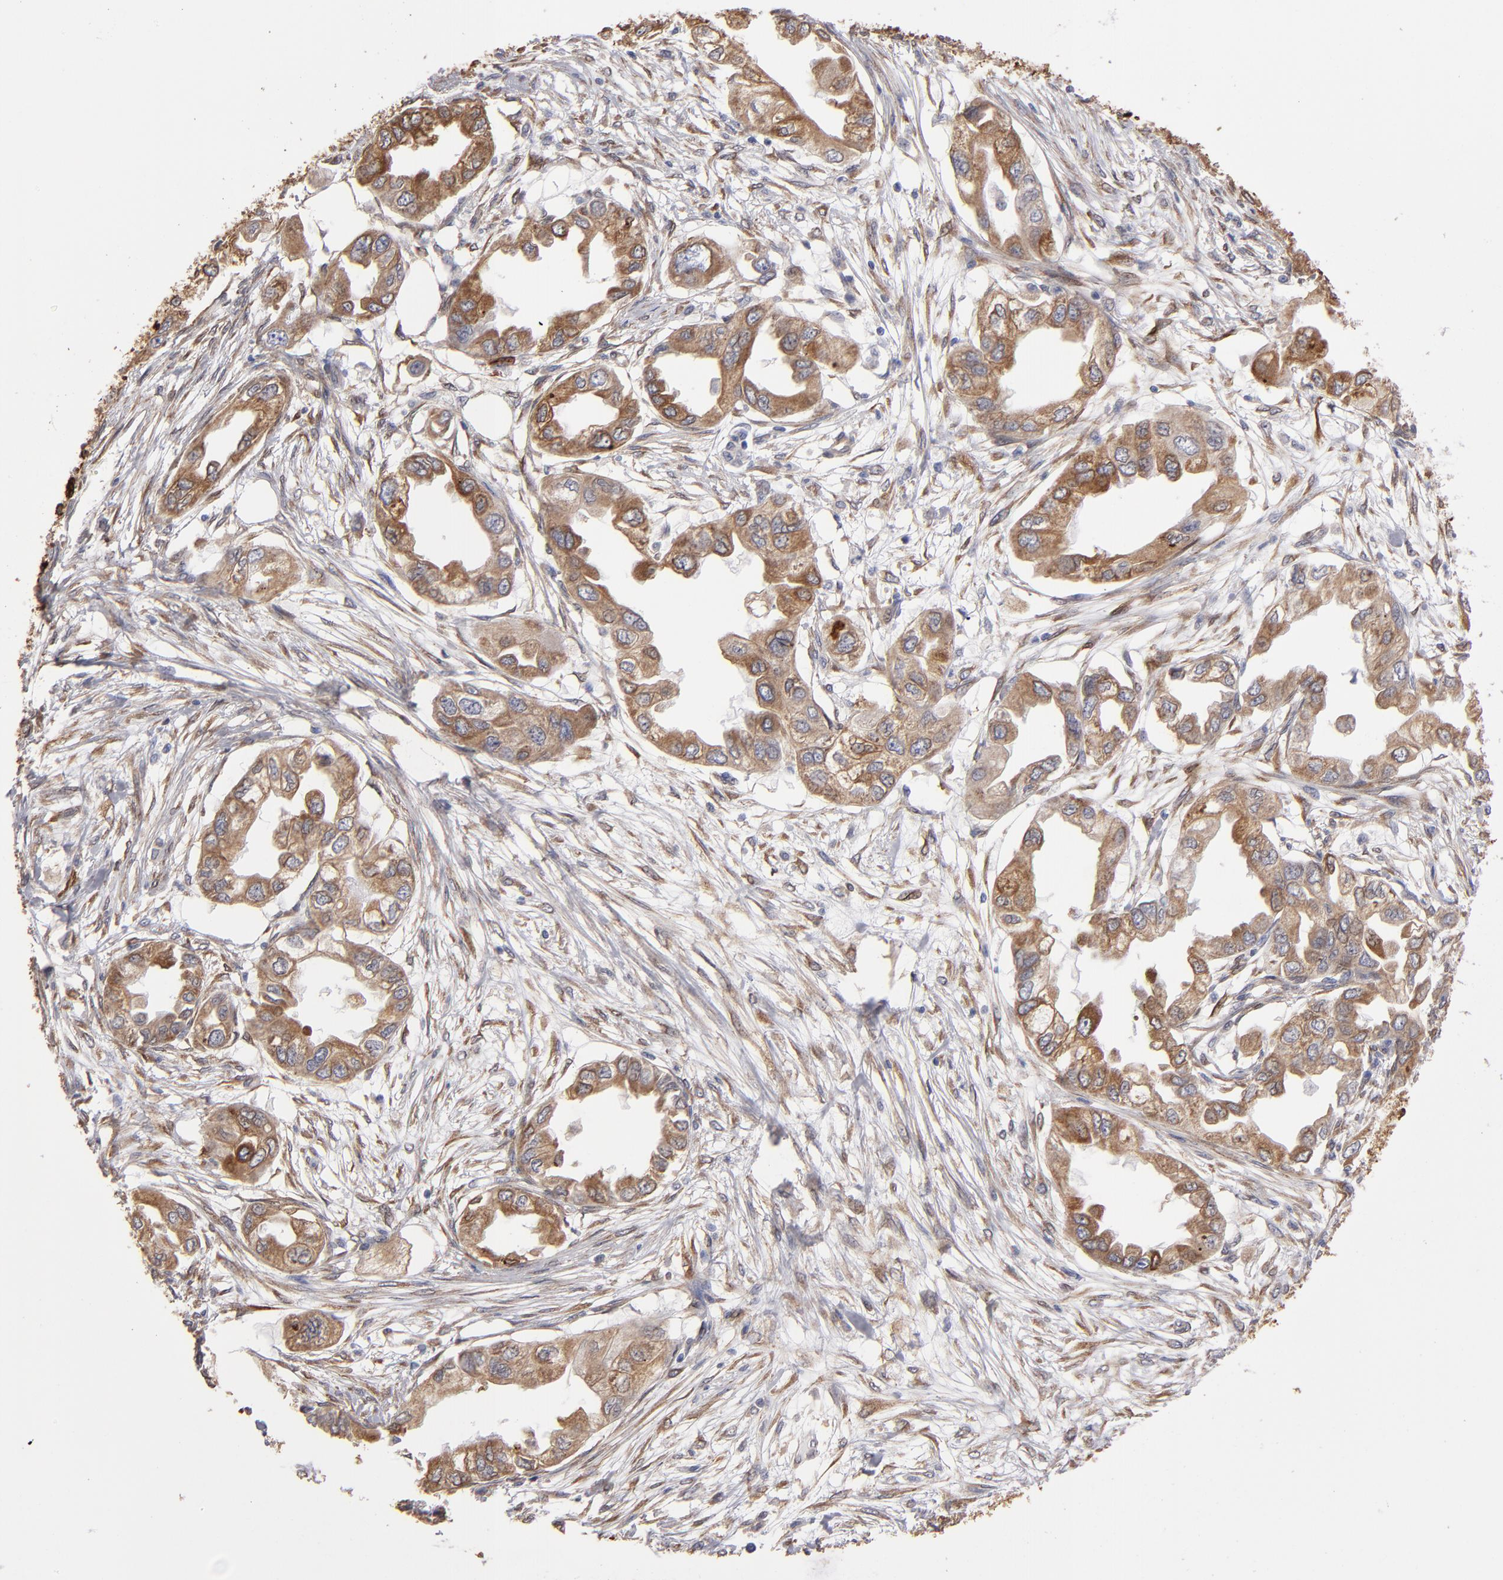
{"staining": {"intensity": "weak", "quantity": ">75%", "location": "cytoplasmic/membranous"}, "tissue": "endometrial cancer", "cell_type": "Tumor cells", "image_type": "cancer", "snomed": [{"axis": "morphology", "description": "Adenocarcinoma, NOS"}, {"axis": "topography", "description": "Endometrium"}], "caption": "Immunohistochemical staining of human endometrial adenocarcinoma shows low levels of weak cytoplasmic/membranous protein staining in approximately >75% of tumor cells.", "gene": "PGRMC1", "patient": {"sex": "female", "age": 67}}